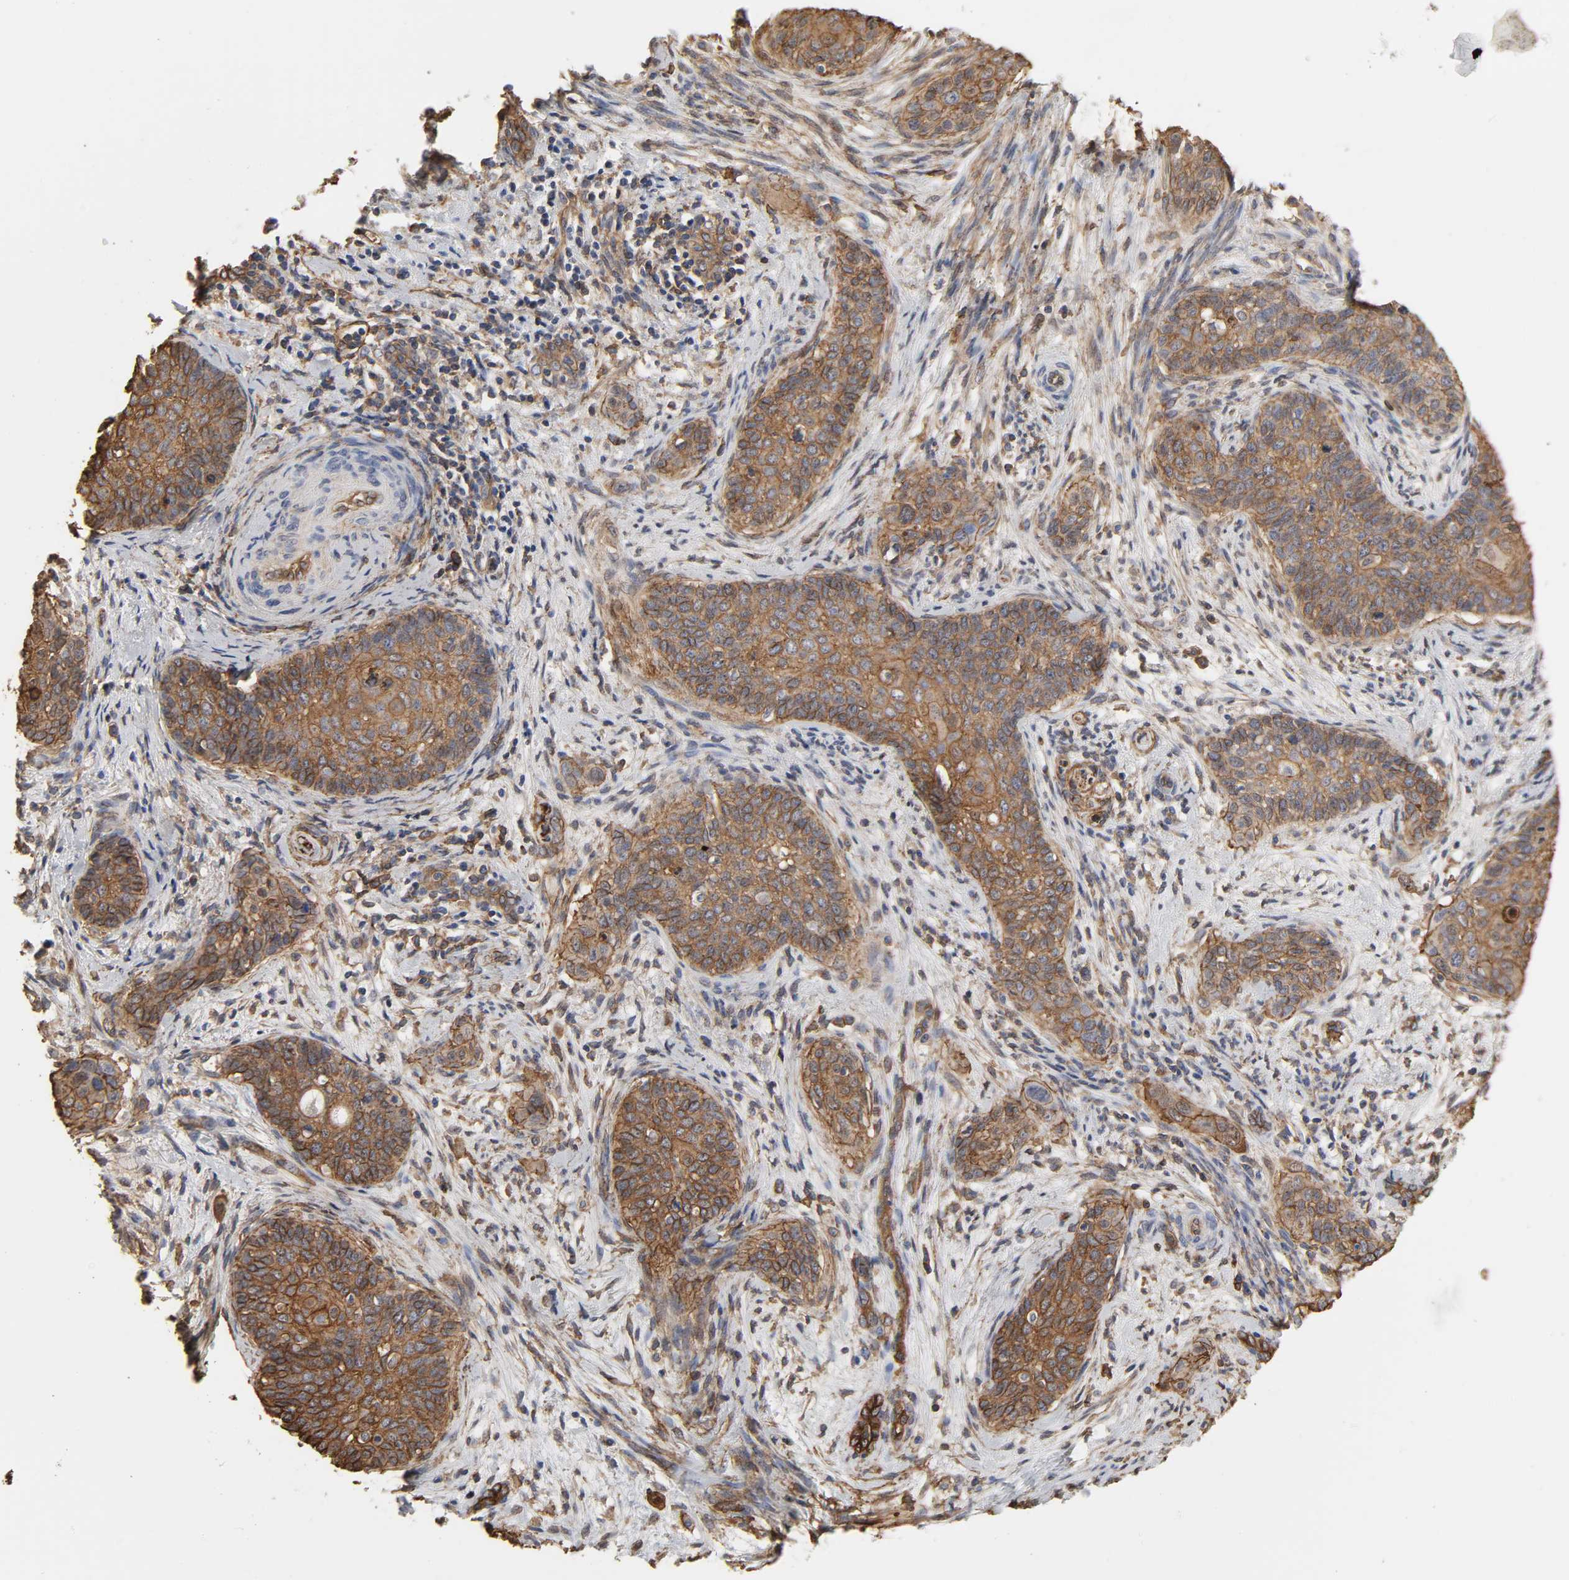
{"staining": {"intensity": "moderate", "quantity": ">75%", "location": "cytoplasmic/membranous"}, "tissue": "cervical cancer", "cell_type": "Tumor cells", "image_type": "cancer", "snomed": [{"axis": "morphology", "description": "Squamous cell carcinoma, NOS"}, {"axis": "topography", "description": "Cervix"}], "caption": "Human cervical cancer (squamous cell carcinoma) stained for a protein (brown) demonstrates moderate cytoplasmic/membranous positive staining in about >75% of tumor cells.", "gene": "ANXA2", "patient": {"sex": "female", "age": 33}}